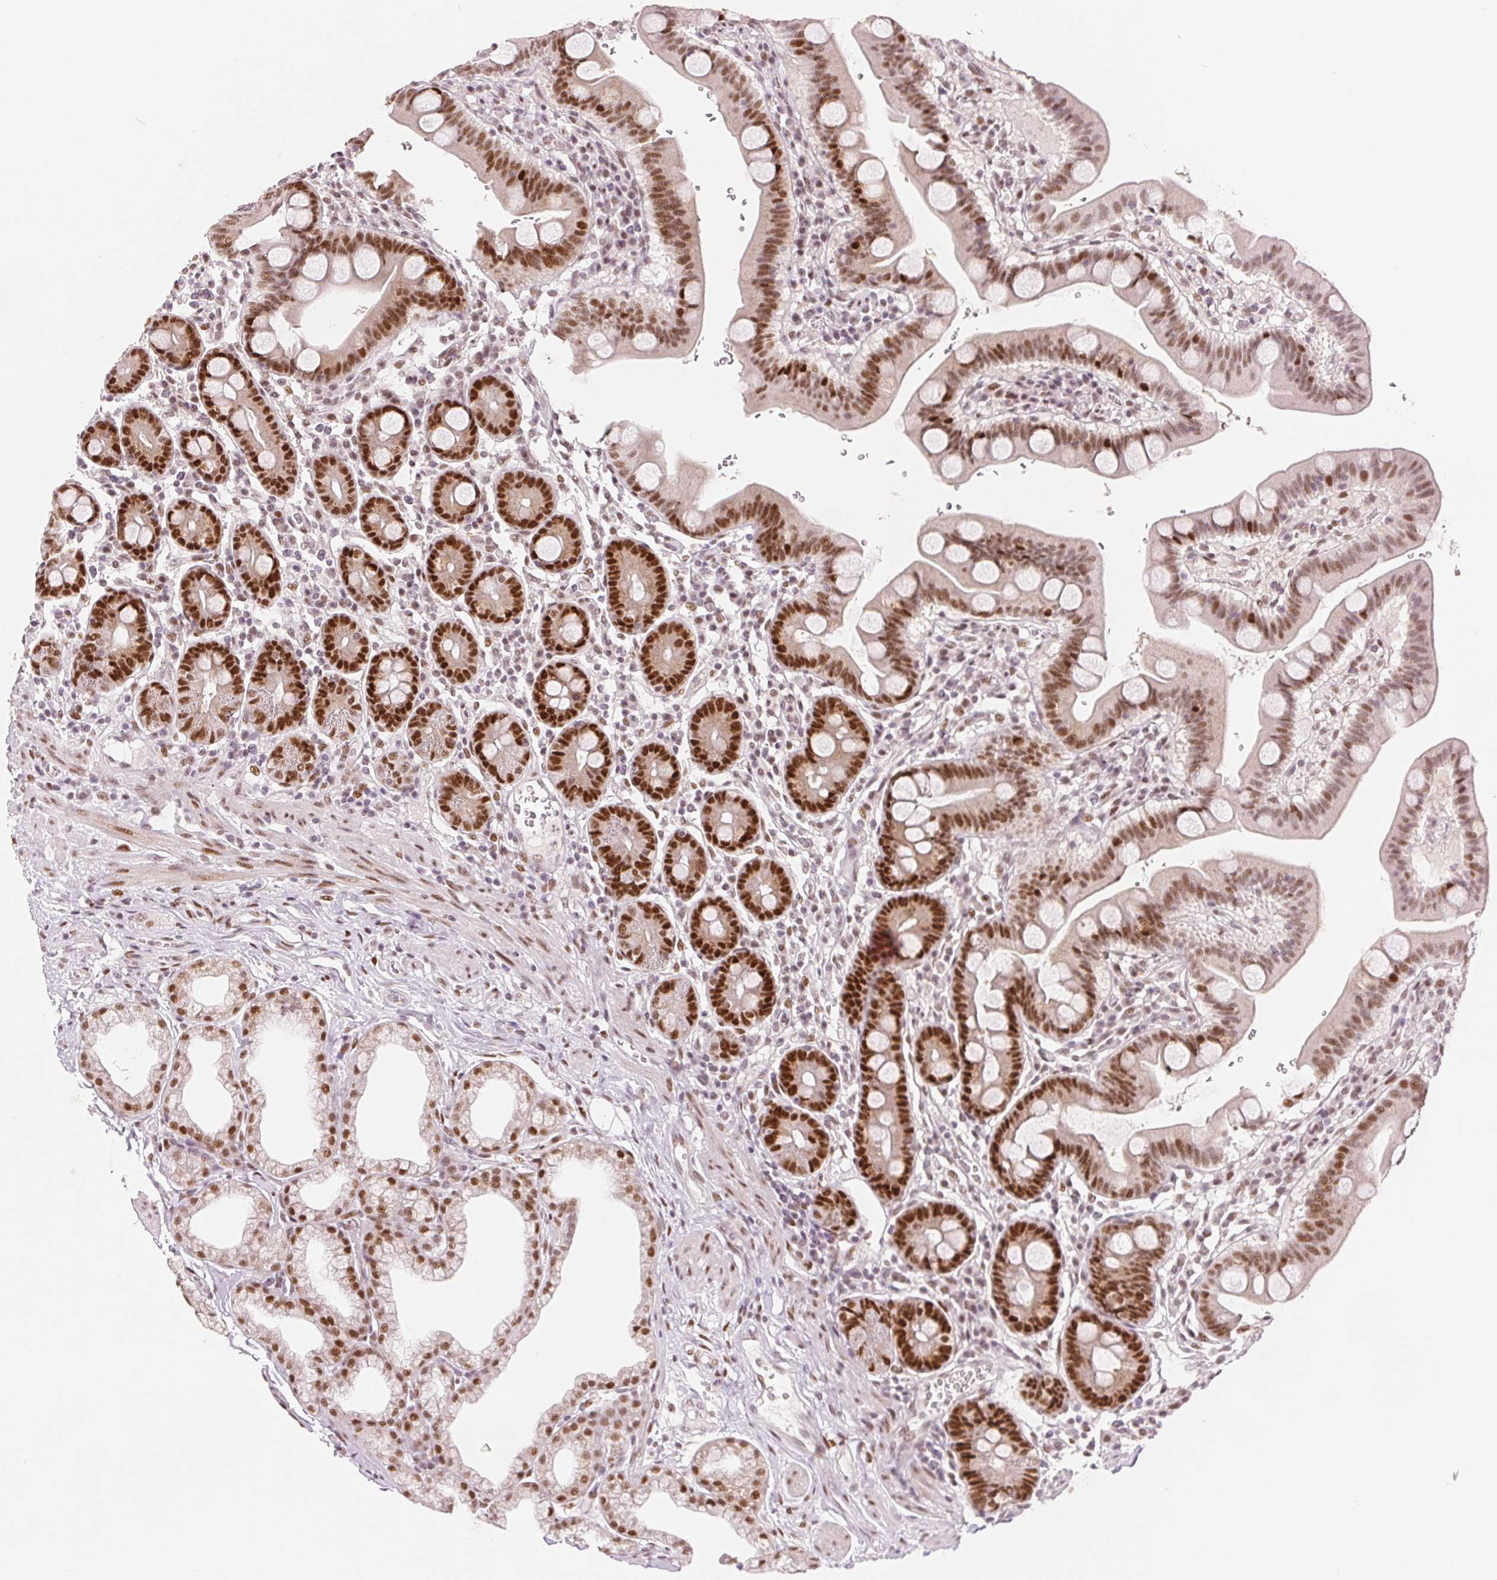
{"staining": {"intensity": "moderate", "quantity": ">75%", "location": "nuclear"}, "tissue": "duodenum", "cell_type": "Glandular cells", "image_type": "normal", "snomed": [{"axis": "morphology", "description": "Normal tissue, NOS"}, {"axis": "topography", "description": "Duodenum"}], "caption": "Glandular cells reveal medium levels of moderate nuclear positivity in about >75% of cells in benign human duodenum. Nuclei are stained in blue.", "gene": "ZNF703", "patient": {"sex": "male", "age": 59}}